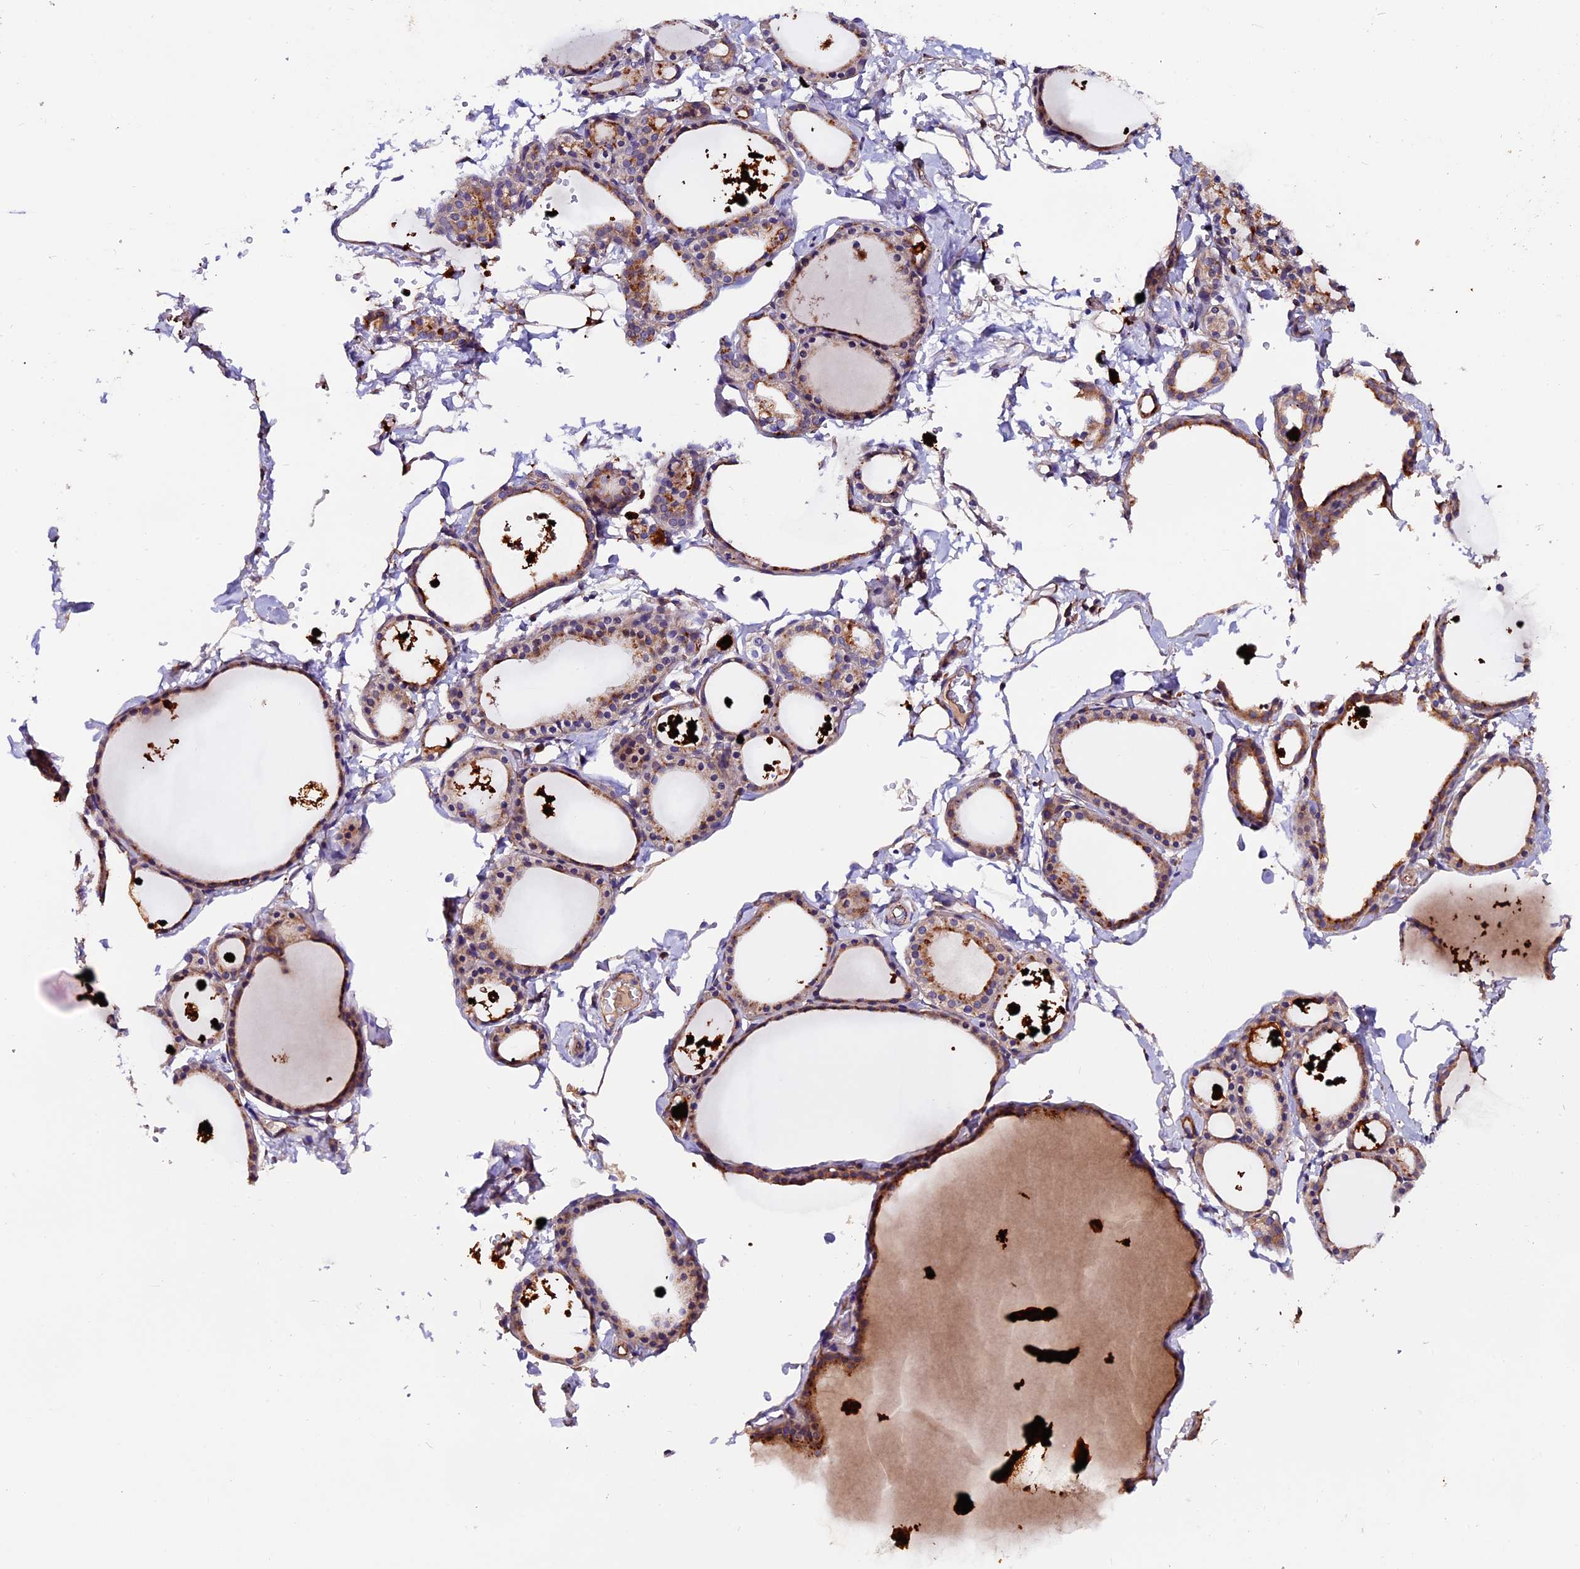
{"staining": {"intensity": "moderate", "quantity": ">75%", "location": "cytoplasmic/membranous"}, "tissue": "thyroid gland", "cell_type": "Glandular cells", "image_type": "normal", "snomed": [{"axis": "morphology", "description": "Normal tissue, NOS"}, {"axis": "topography", "description": "Thyroid gland"}], "caption": "A micrograph showing moderate cytoplasmic/membranous positivity in about >75% of glandular cells in unremarkable thyroid gland, as visualized by brown immunohistochemical staining.", "gene": "CLN5", "patient": {"sex": "male", "age": 56}}